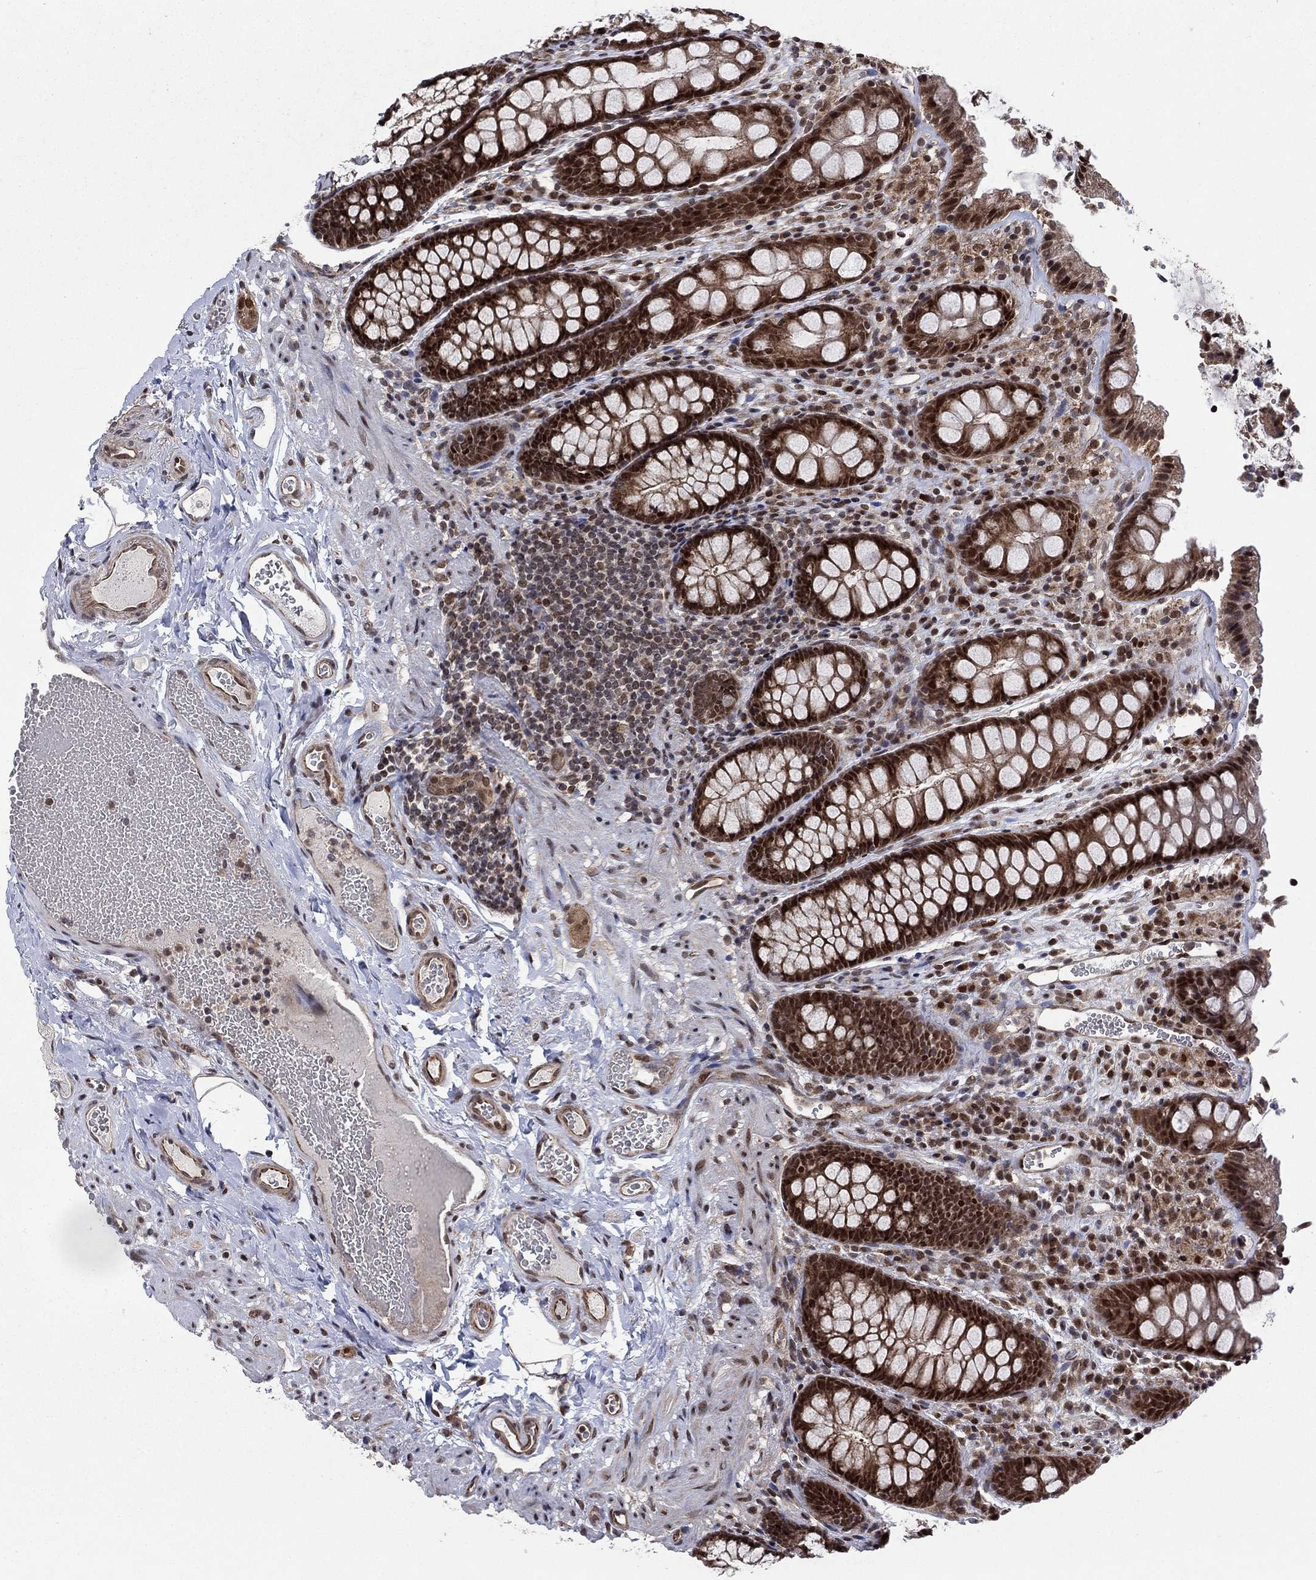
{"staining": {"intensity": "negative", "quantity": "none", "location": "none"}, "tissue": "colon", "cell_type": "Endothelial cells", "image_type": "normal", "snomed": [{"axis": "morphology", "description": "Normal tissue, NOS"}, {"axis": "topography", "description": "Colon"}], "caption": "Endothelial cells are negative for brown protein staining in benign colon. (Immunohistochemistry, brightfield microscopy, high magnification).", "gene": "PRICKLE4", "patient": {"sex": "female", "age": 86}}